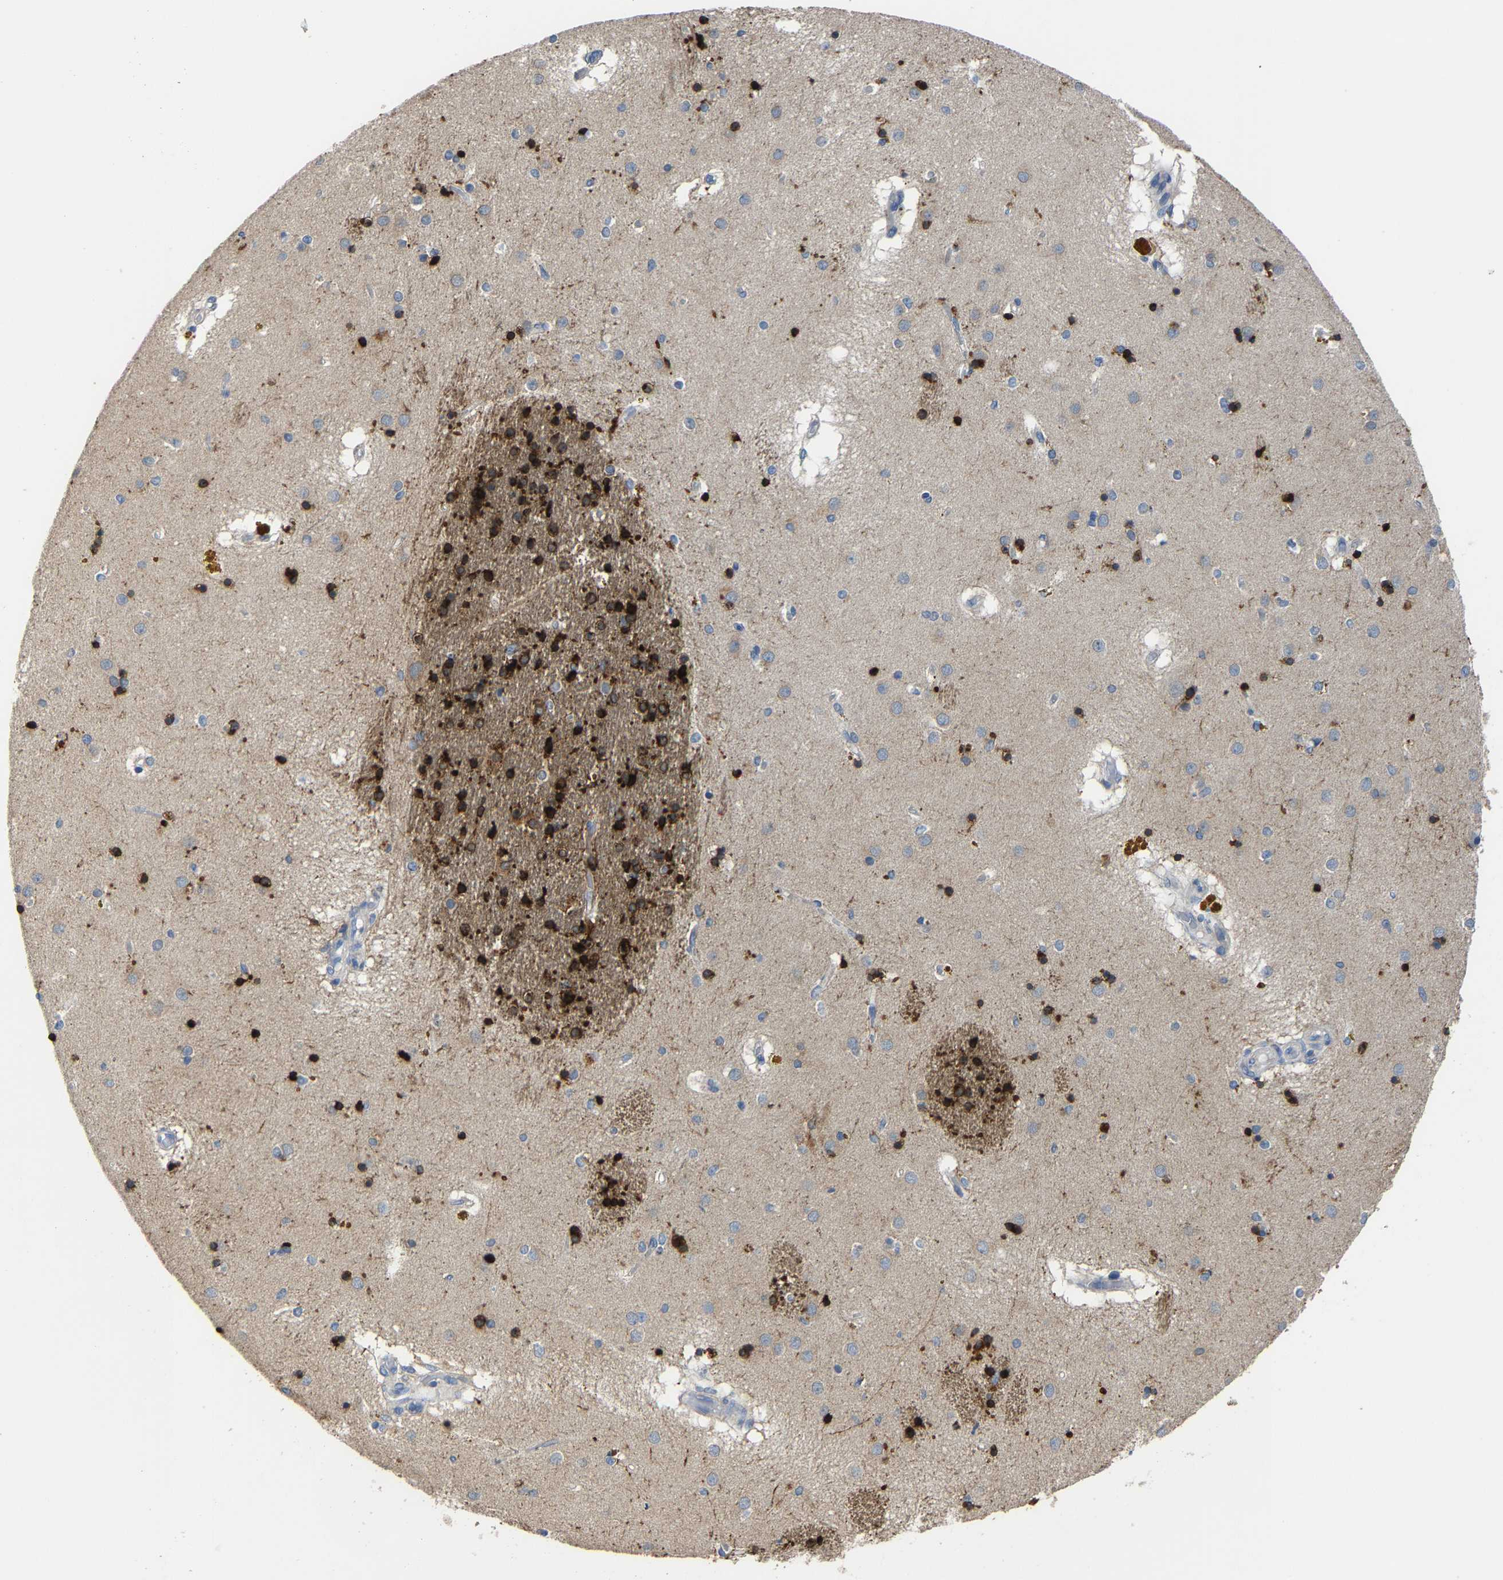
{"staining": {"intensity": "strong", "quantity": "25%-75%", "location": "cytoplasmic/membranous"}, "tissue": "caudate", "cell_type": "Glial cells", "image_type": "normal", "snomed": [{"axis": "morphology", "description": "Normal tissue, NOS"}, {"axis": "topography", "description": "Lateral ventricle wall"}], "caption": "Immunohistochemistry (IHC) histopathology image of benign human caudate stained for a protein (brown), which reveals high levels of strong cytoplasmic/membranous expression in approximately 25%-75% of glial cells.", "gene": "AGK", "patient": {"sex": "male", "age": 70}}